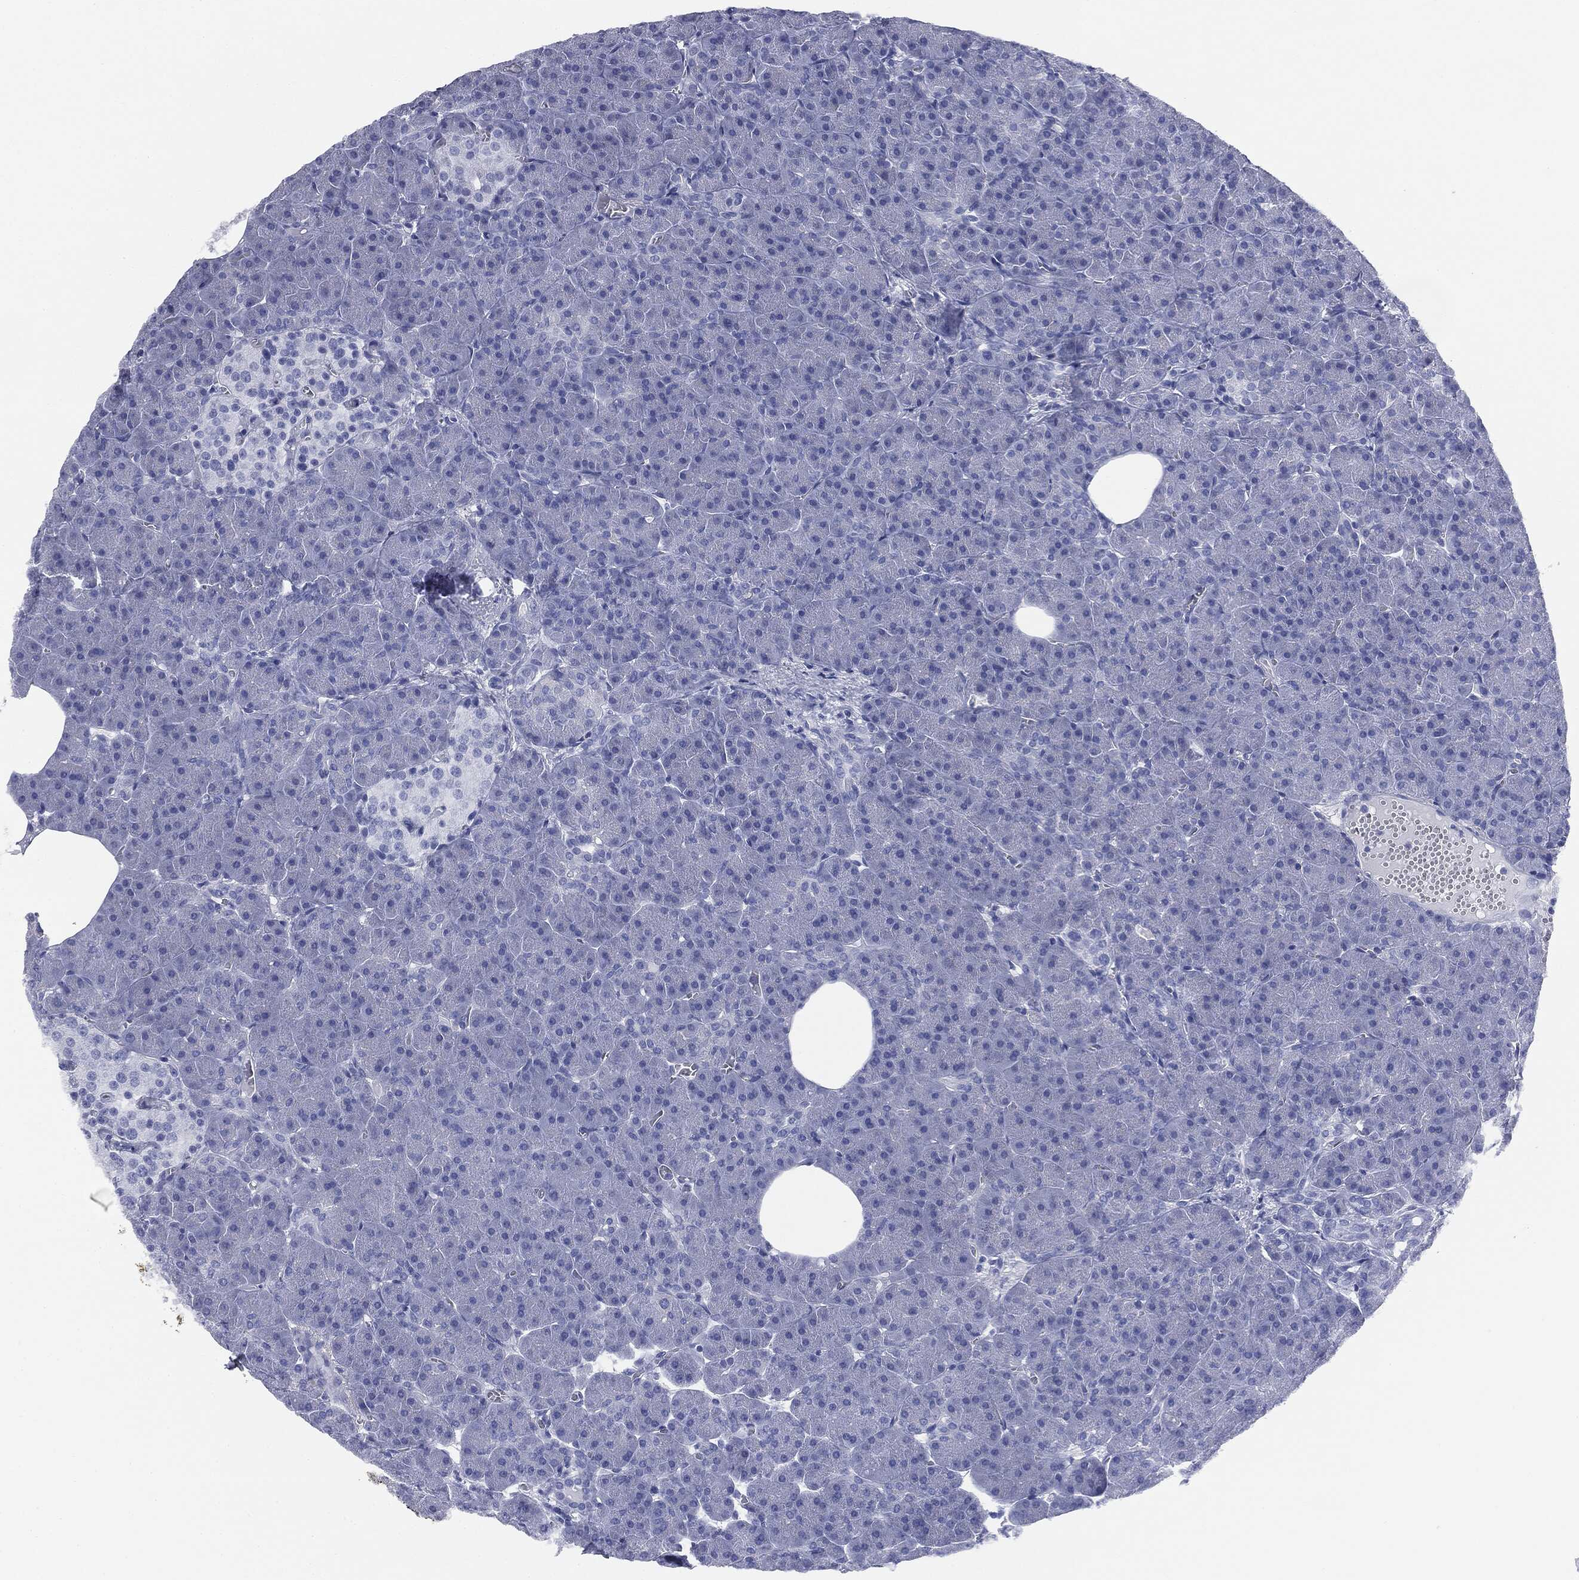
{"staining": {"intensity": "negative", "quantity": "none", "location": "none"}, "tissue": "pancreas", "cell_type": "Exocrine glandular cells", "image_type": "normal", "snomed": [{"axis": "morphology", "description": "Normal tissue, NOS"}, {"axis": "topography", "description": "Pancreas"}], "caption": "Immunohistochemistry (IHC) micrograph of benign human pancreas stained for a protein (brown), which shows no staining in exocrine glandular cells. (Stains: DAB (3,3'-diaminobenzidine) immunohistochemistry with hematoxylin counter stain, Microscopy: brightfield microscopy at high magnification).", "gene": "ATP2A1", "patient": {"sex": "male", "age": 61}}